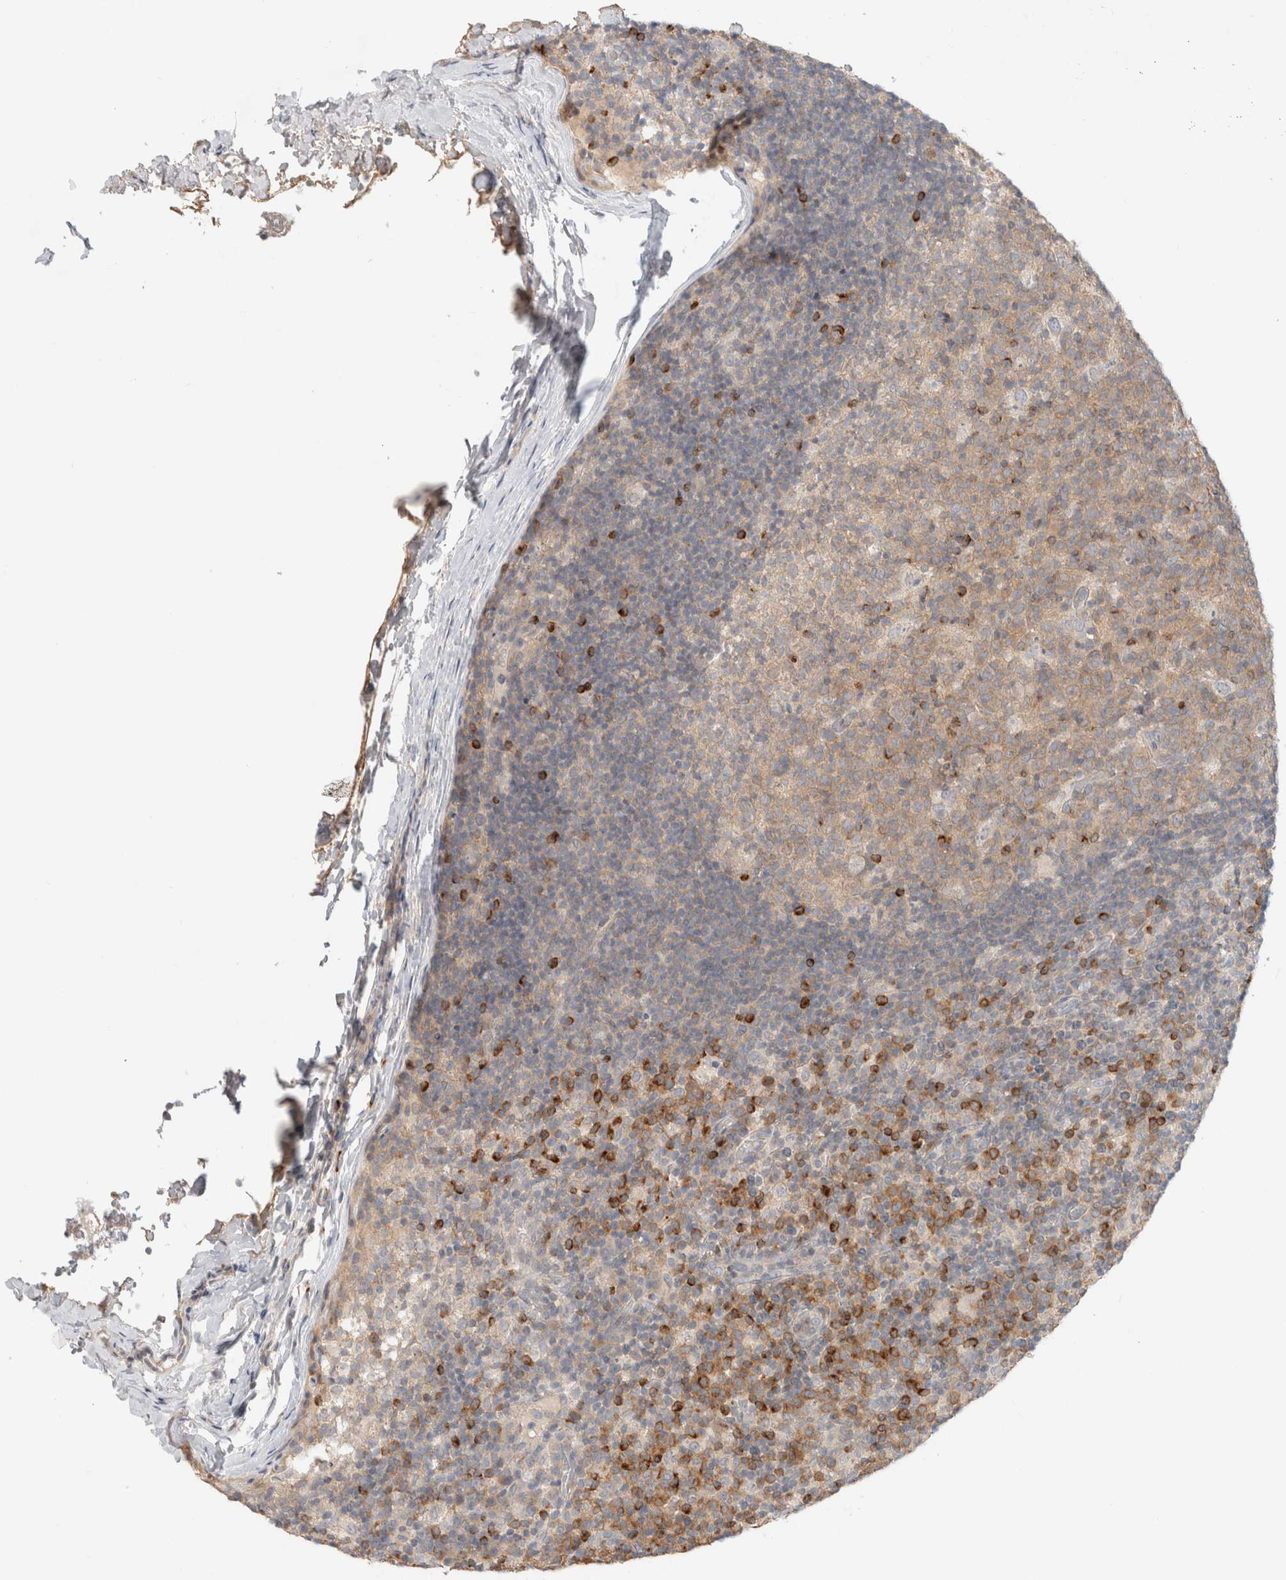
{"staining": {"intensity": "weak", "quantity": ">75%", "location": "cytoplasmic/membranous"}, "tissue": "lymph node", "cell_type": "Germinal center cells", "image_type": "normal", "snomed": [{"axis": "morphology", "description": "Normal tissue, NOS"}, {"axis": "morphology", "description": "Inflammation, NOS"}, {"axis": "topography", "description": "Lymph node"}], "caption": "Immunohistochemistry histopathology image of normal human lymph node stained for a protein (brown), which displays low levels of weak cytoplasmic/membranous staining in approximately >75% of germinal center cells.", "gene": "MARK3", "patient": {"sex": "male", "age": 55}}